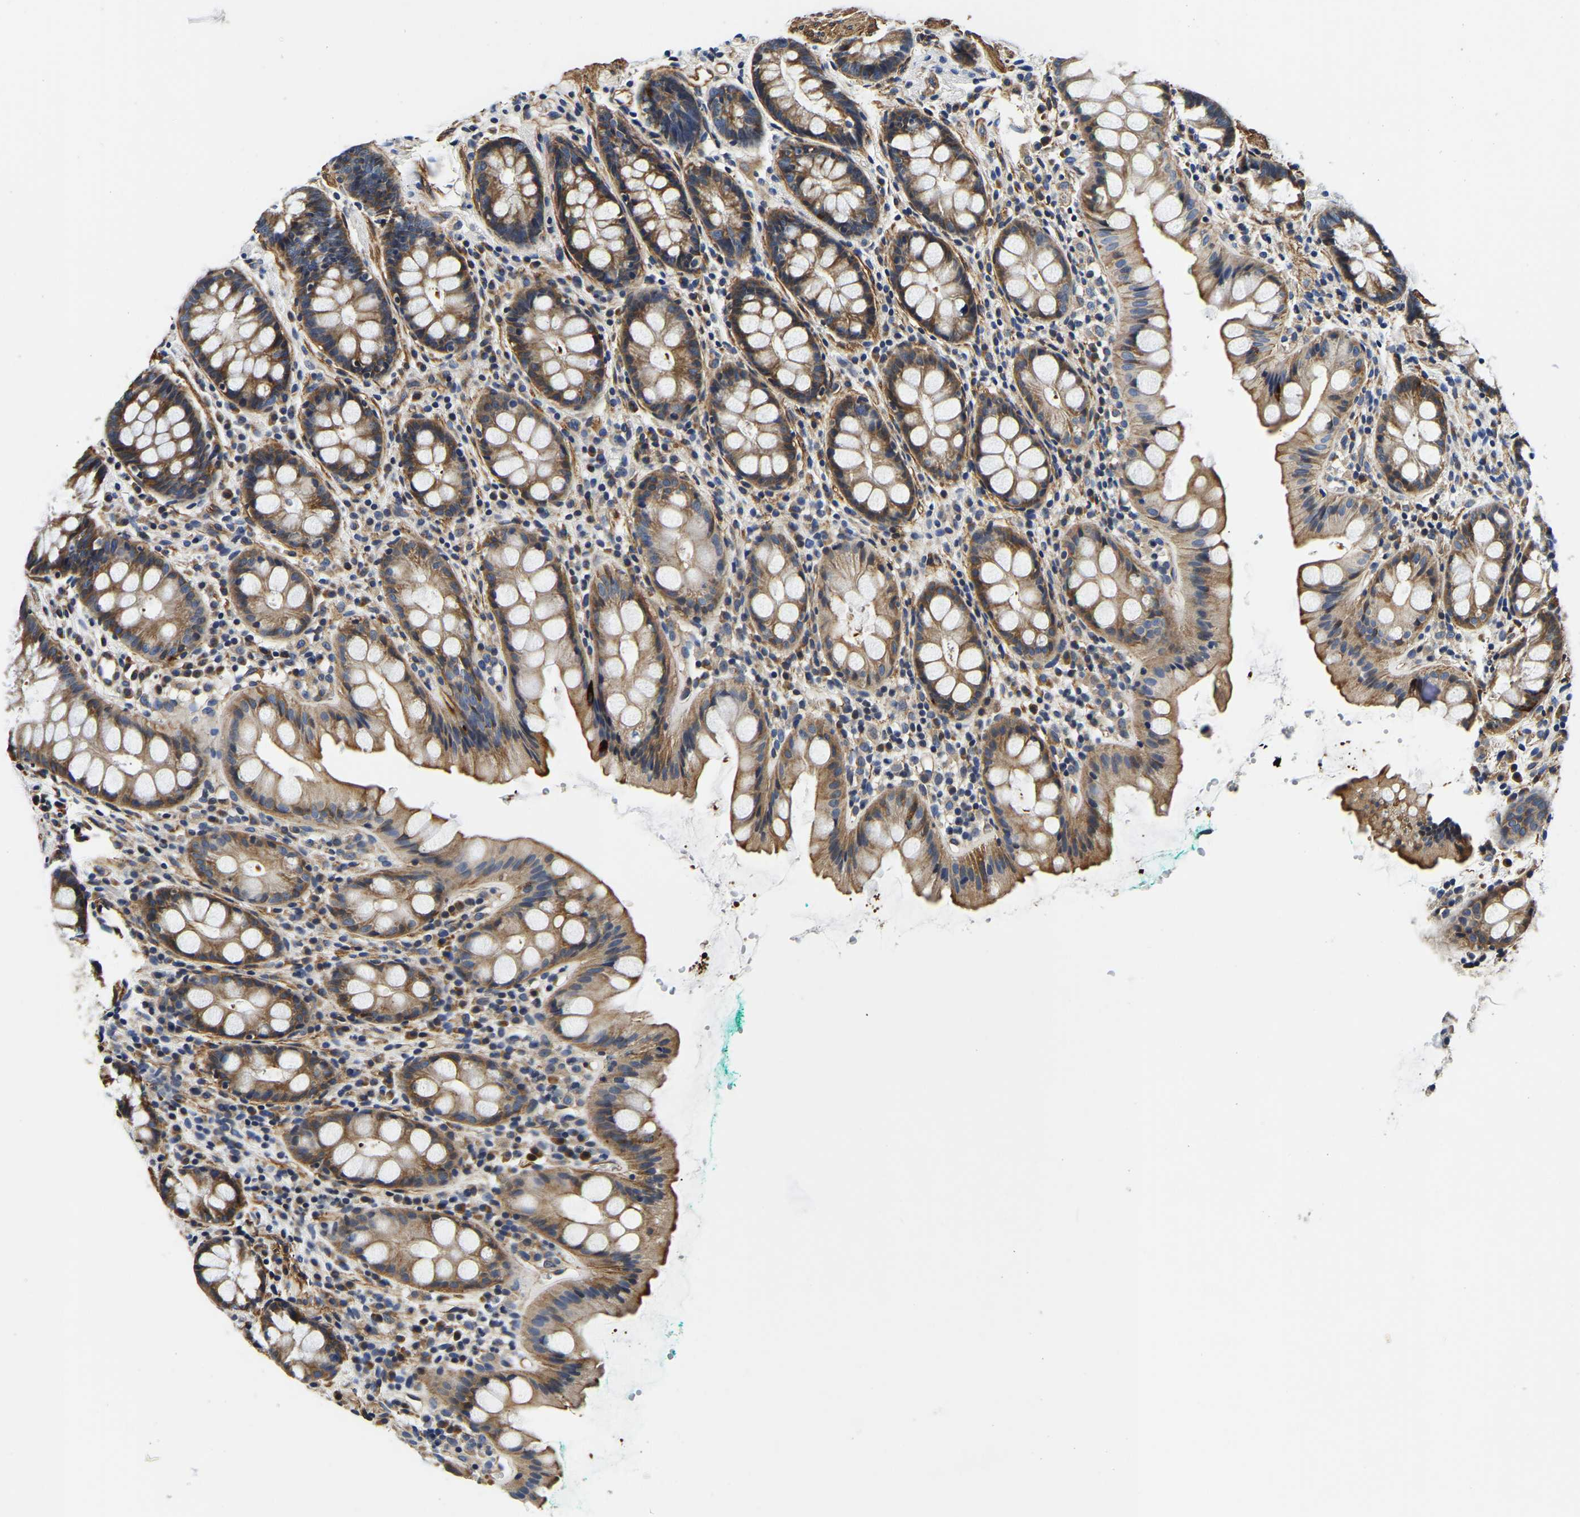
{"staining": {"intensity": "moderate", "quantity": ">75%", "location": "cytoplasmic/membranous"}, "tissue": "rectum", "cell_type": "Glandular cells", "image_type": "normal", "snomed": [{"axis": "morphology", "description": "Normal tissue, NOS"}, {"axis": "topography", "description": "Rectum"}], "caption": "Rectum stained with immunohistochemistry demonstrates moderate cytoplasmic/membranous expression in about >75% of glandular cells. (DAB (3,3'-diaminobenzidine) IHC, brown staining for protein, blue staining for nuclei).", "gene": "KCTD17", "patient": {"sex": "female", "age": 65}}